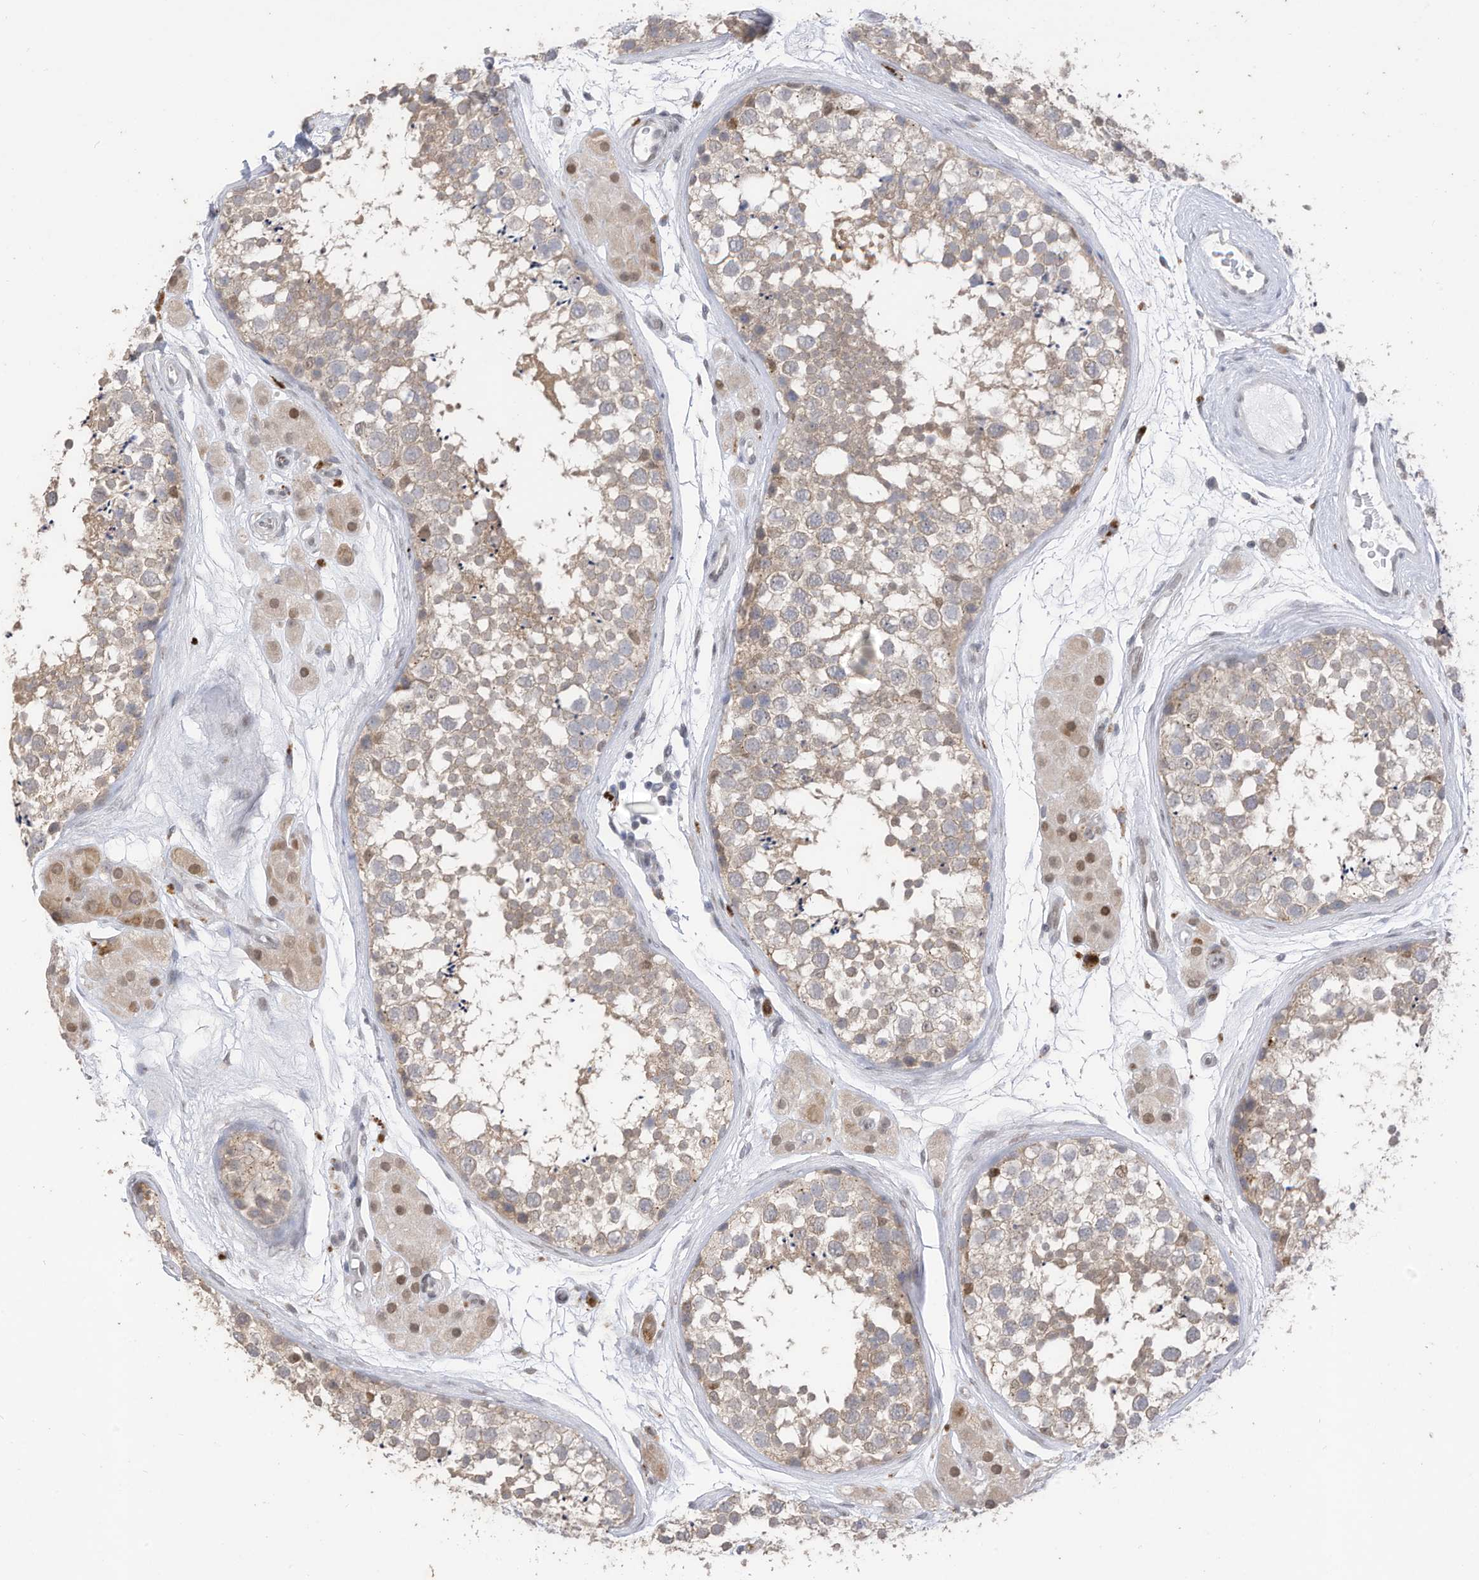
{"staining": {"intensity": "moderate", "quantity": "<25%", "location": "cytoplasmic/membranous,nuclear"}, "tissue": "testis", "cell_type": "Cells in seminiferous ducts", "image_type": "normal", "snomed": [{"axis": "morphology", "description": "Normal tissue, NOS"}, {"axis": "topography", "description": "Testis"}], "caption": "A high-resolution histopathology image shows immunohistochemistry (IHC) staining of normal testis, which shows moderate cytoplasmic/membranous,nuclear staining in about <25% of cells in seminiferous ducts. The staining is performed using DAB brown chromogen to label protein expression. The nuclei are counter-stained blue using hematoxylin.", "gene": "RABL3", "patient": {"sex": "male", "age": 56}}